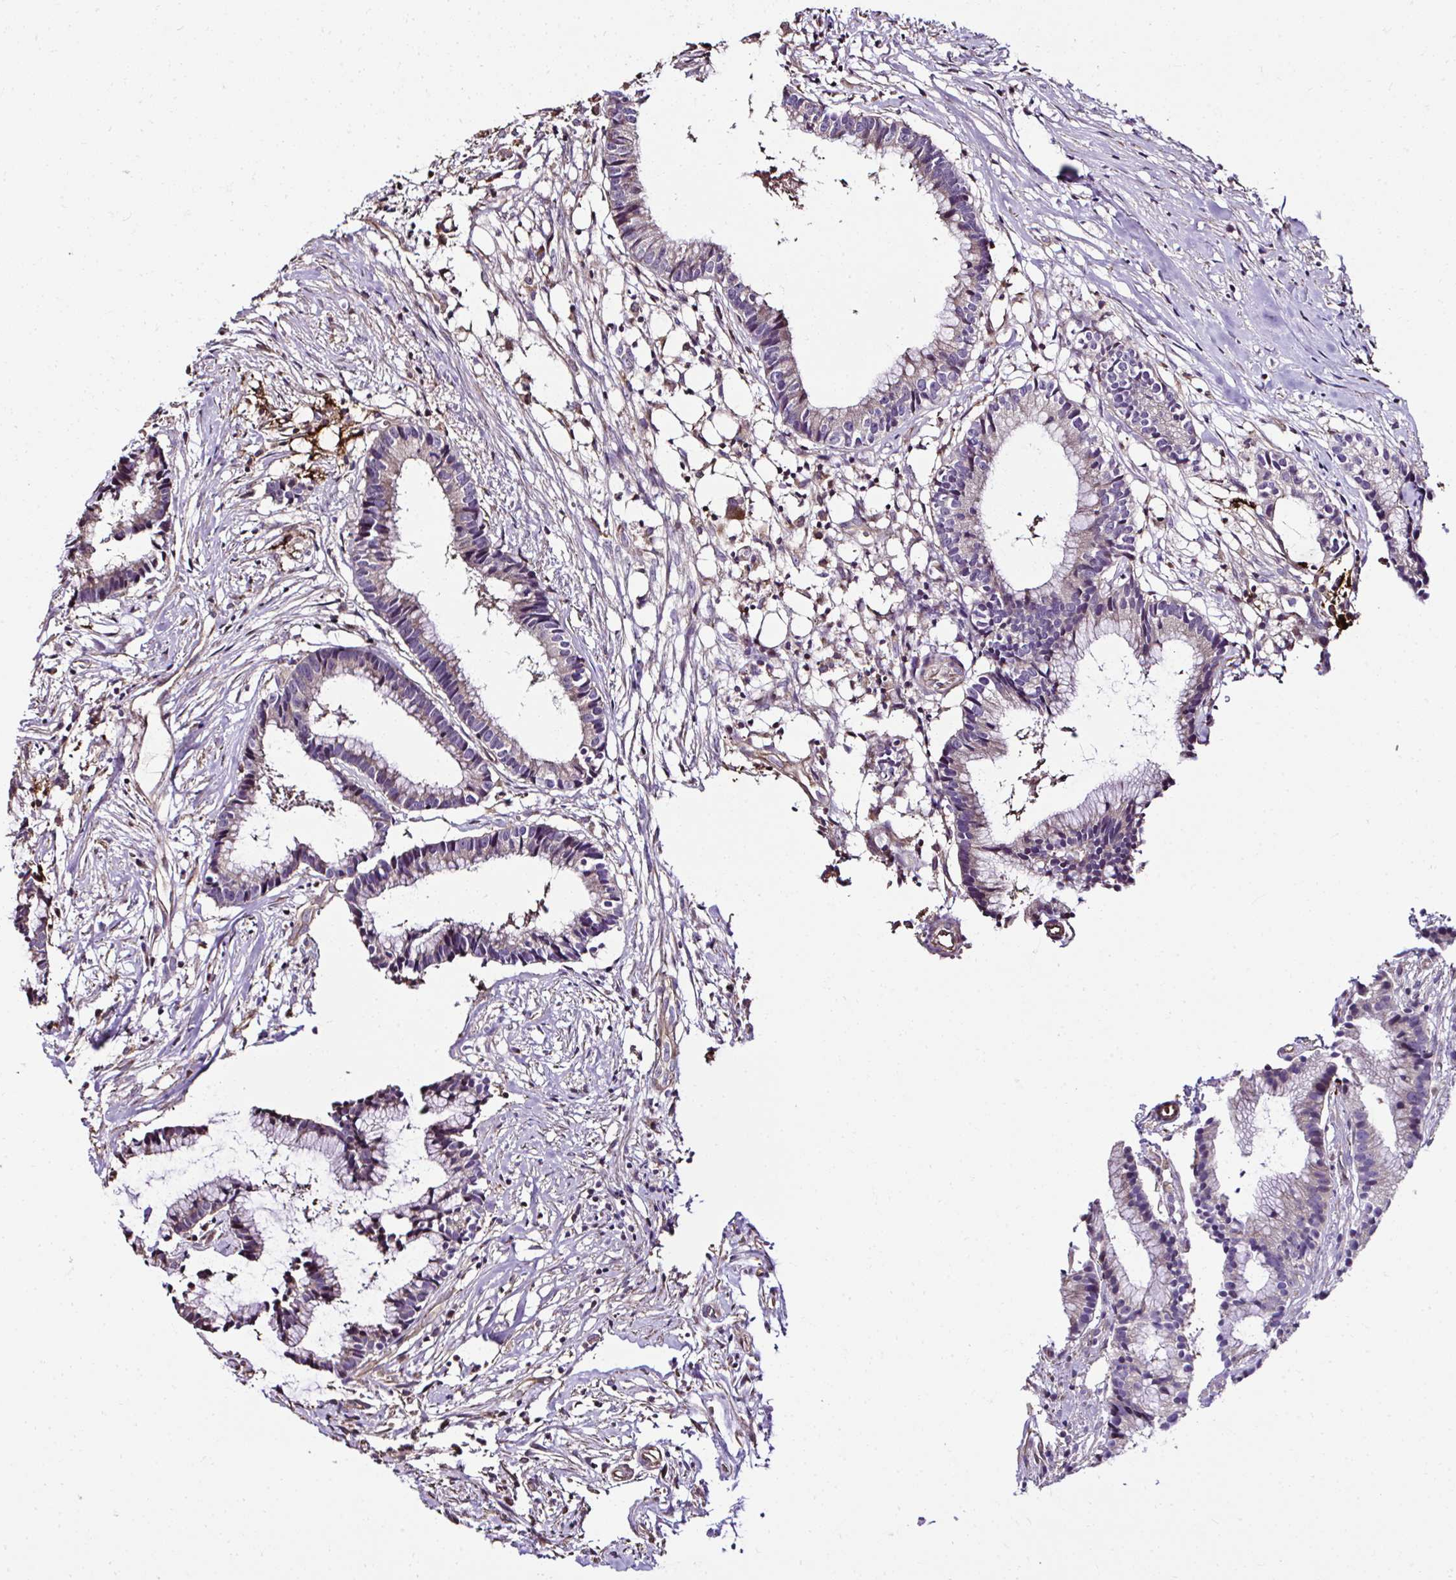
{"staining": {"intensity": "weak", "quantity": "25%-75%", "location": "cytoplasmic/membranous"}, "tissue": "colorectal cancer", "cell_type": "Tumor cells", "image_type": "cancer", "snomed": [{"axis": "morphology", "description": "Adenocarcinoma, NOS"}, {"axis": "topography", "description": "Colon"}], "caption": "High-power microscopy captured an IHC photomicrograph of colorectal cancer, revealing weak cytoplasmic/membranous expression in approximately 25%-75% of tumor cells.", "gene": "CCDC85C", "patient": {"sex": "female", "age": 78}}